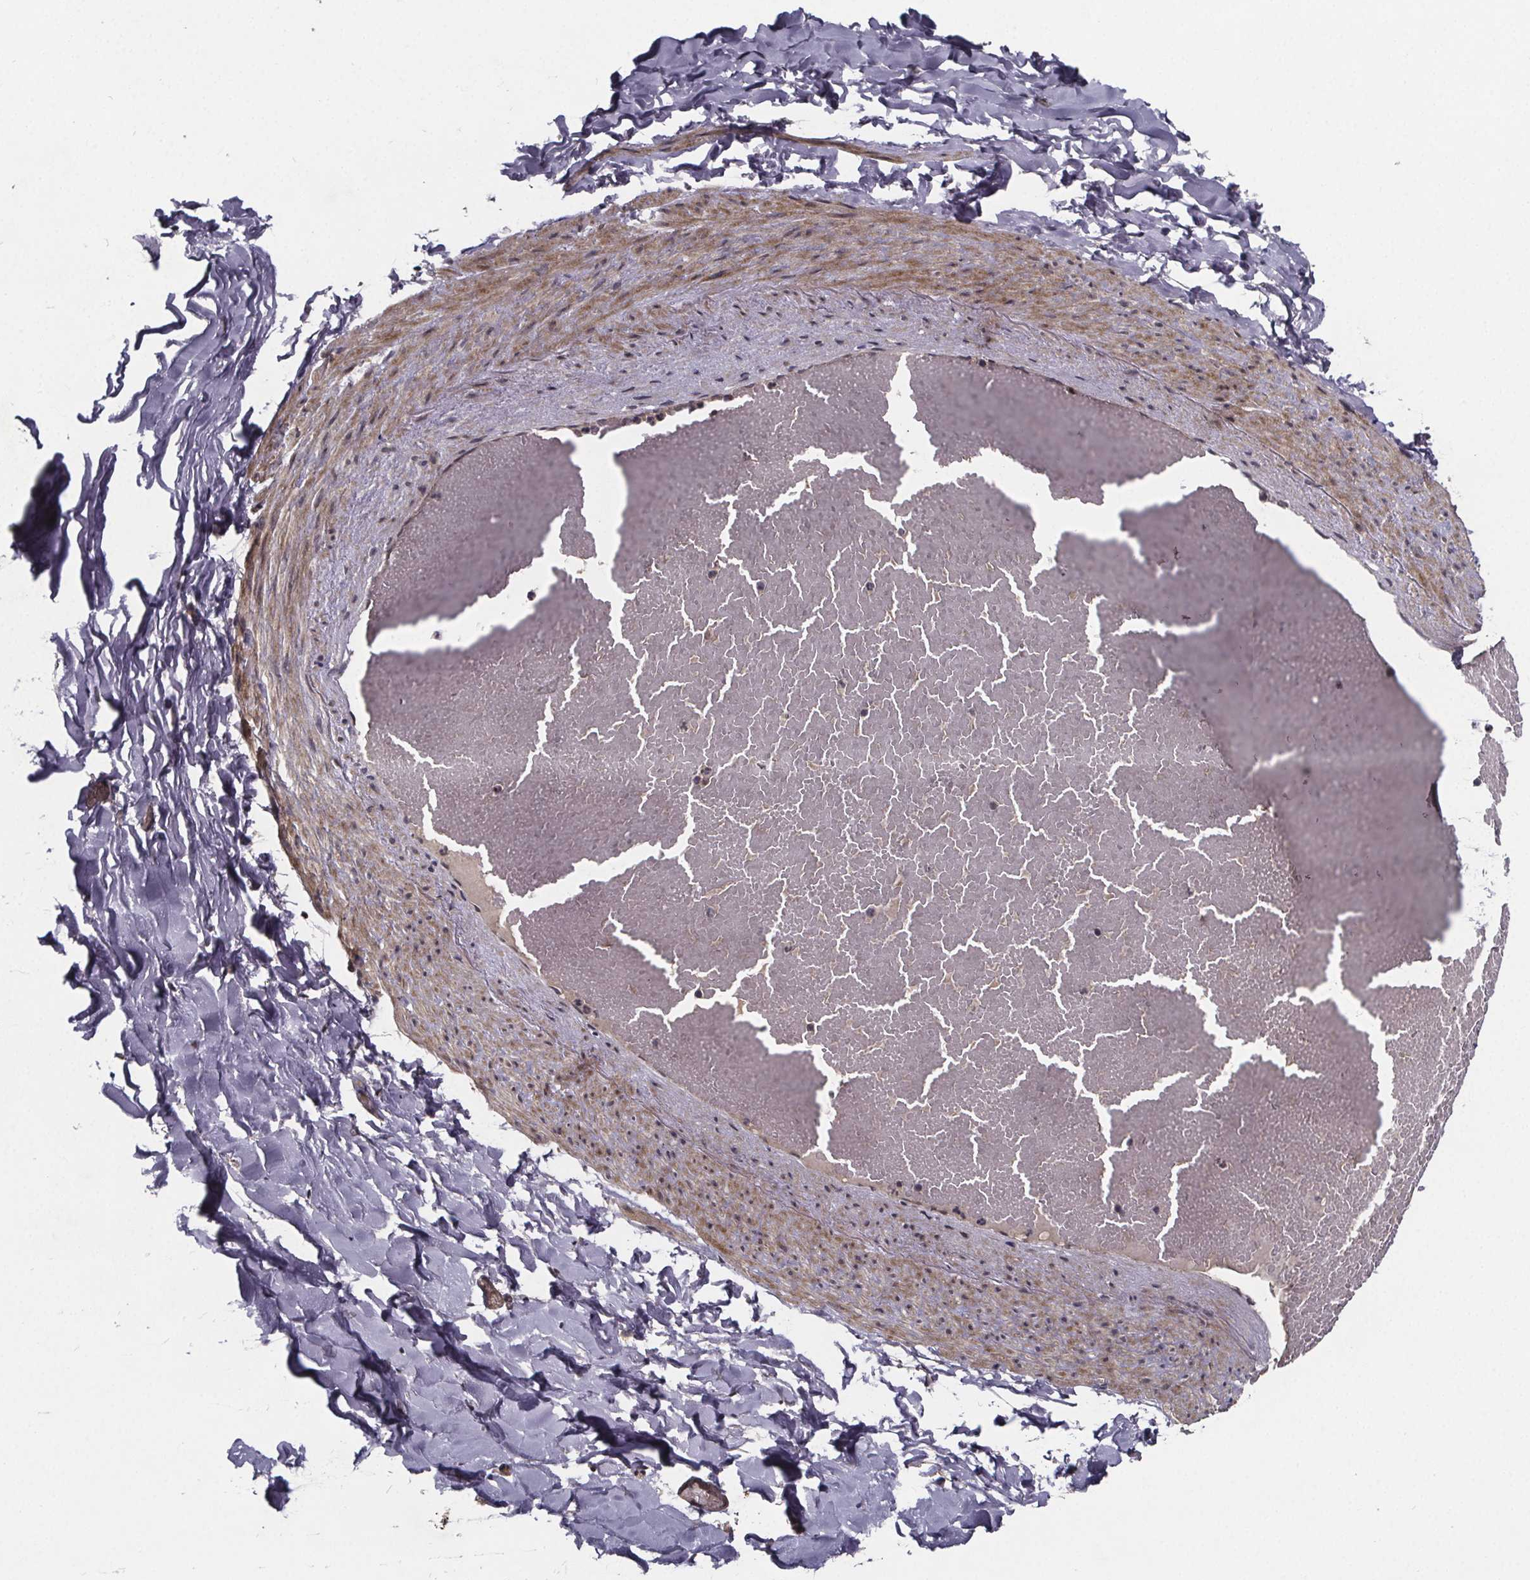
{"staining": {"intensity": "negative", "quantity": "none", "location": "none"}, "tissue": "adipose tissue", "cell_type": "Adipocytes", "image_type": "normal", "snomed": [{"axis": "morphology", "description": "Normal tissue, NOS"}, {"axis": "topography", "description": "Gallbladder"}, {"axis": "topography", "description": "Peripheral nerve tissue"}], "caption": "IHC image of unremarkable adipose tissue: adipose tissue stained with DAB (3,3'-diaminobenzidine) reveals no significant protein expression in adipocytes.", "gene": "FN3KRP", "patient": {"sex": "female", "age": 45}}